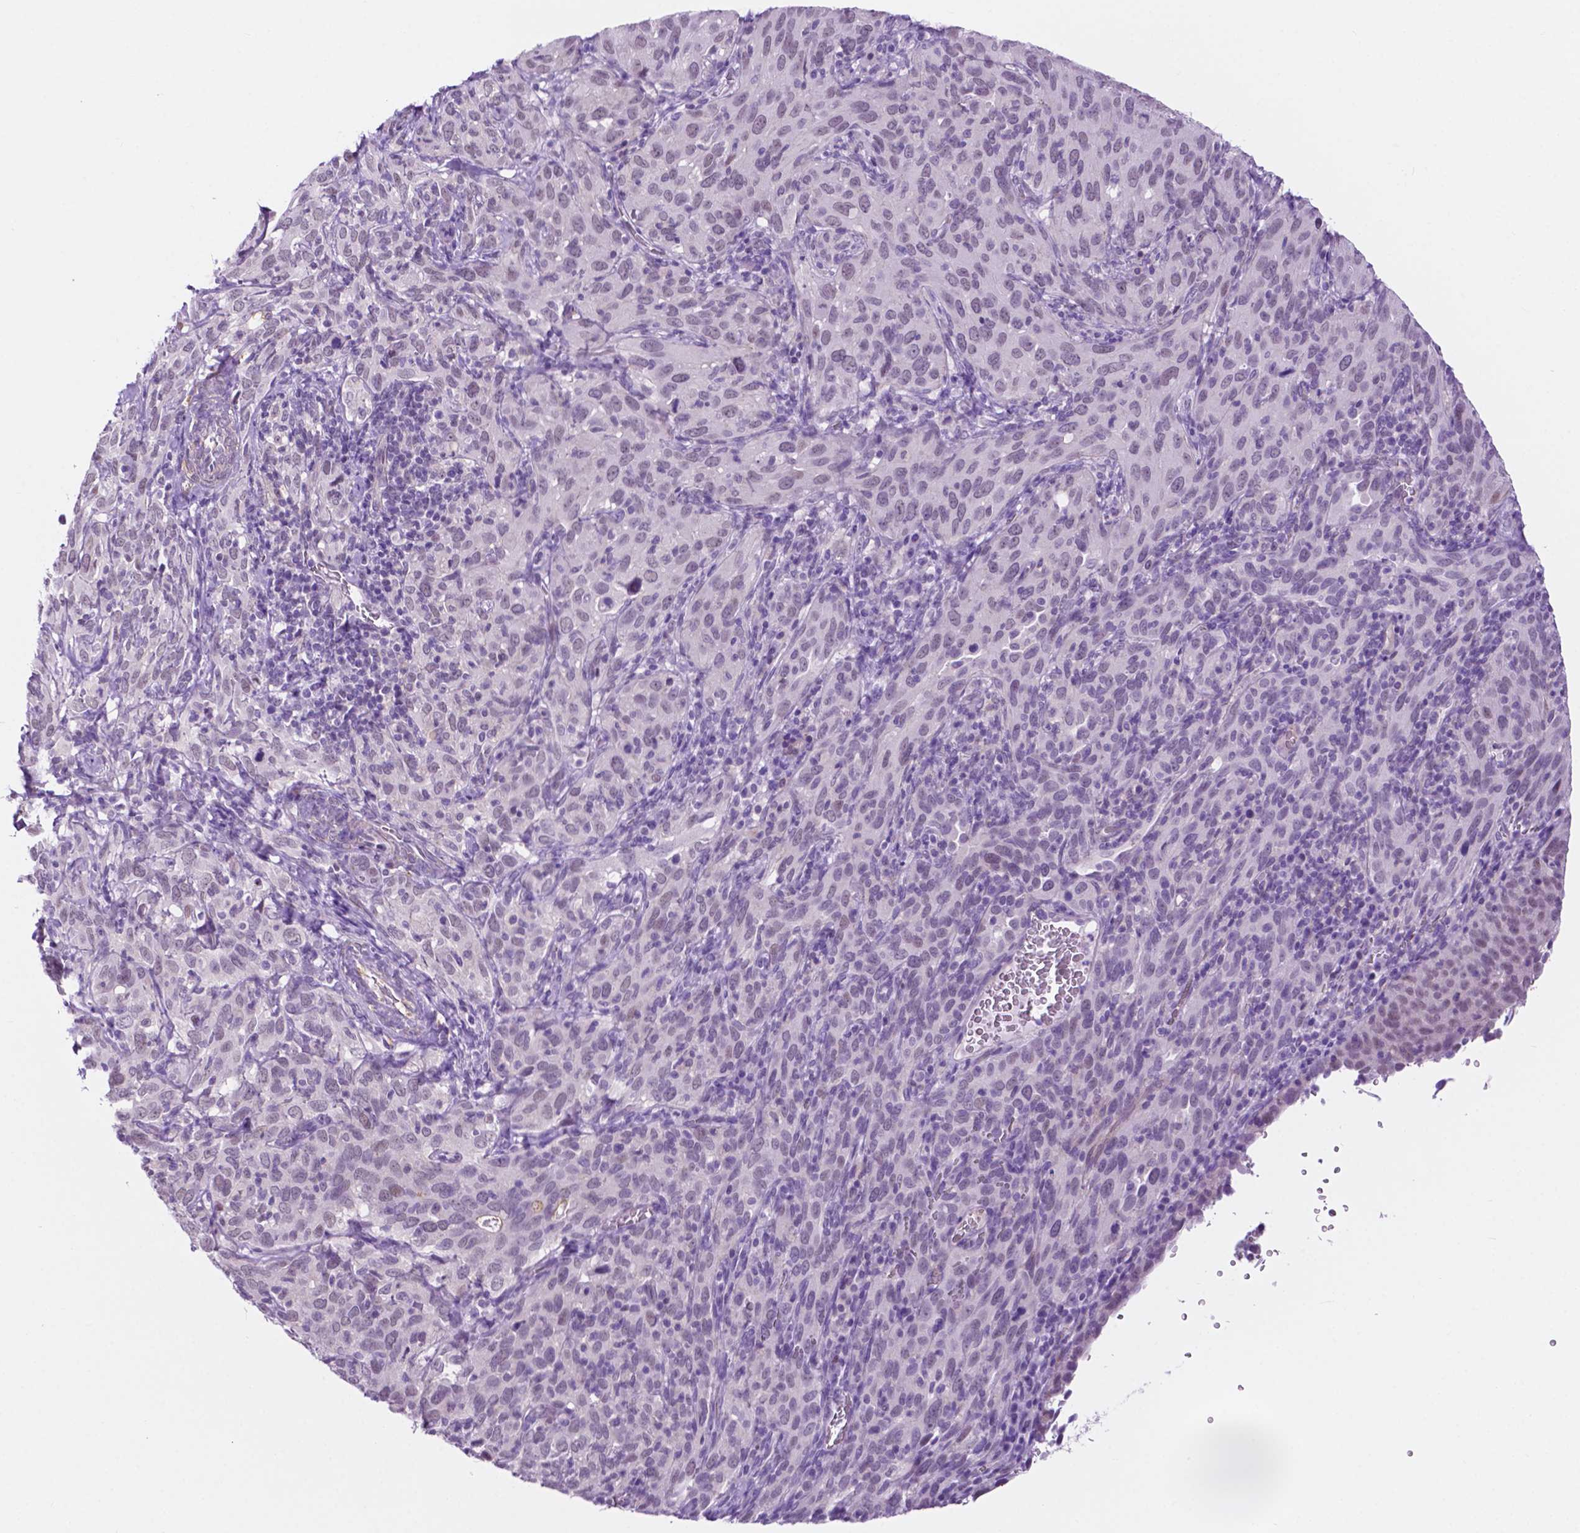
{"staining": {"intensity": "negative", "quantity": "none", "location": "none"}, "tissue": "cervical cancer", "cell_type": "Tumor cells", "image_type": "cancer", "snomed": [{"axis": "morphology", "description": "Normal tissue, NOS"}, {"axis": "morphology", "description": "Squamous cell carcinoma, NOS"}, {"axis": "topography", "description": "Cervix"}], "caption": "There is no significant staining in tumor cells of squamous cell carcinoma (cervical). (DAB IHC, high magnification).", "gene": "ACY3", "patient": {"sex": "female", "age": 51}}